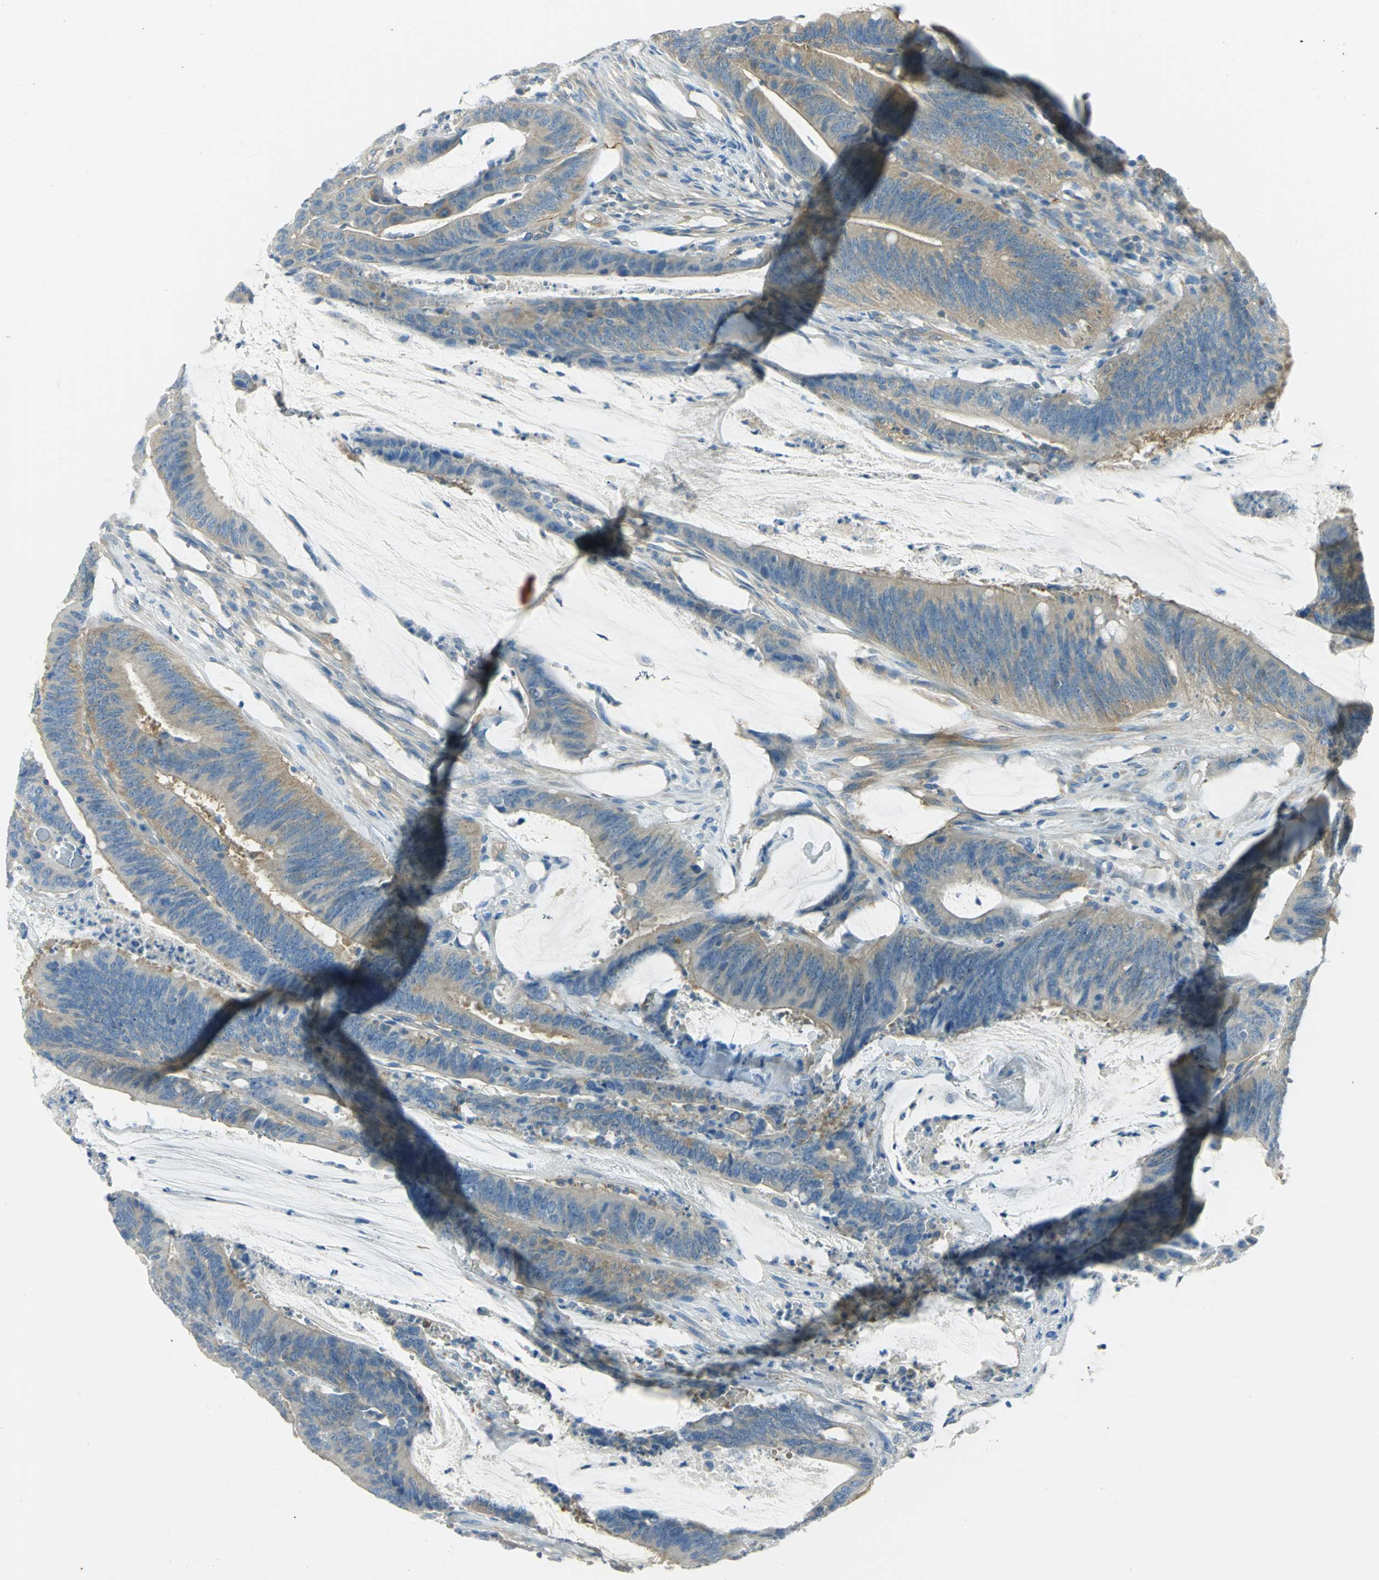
{"staining": {"intensity": "weak", "quantity": ">75%", "location": "cytoplasmic/membranous"}, "tissue": "colorectal cancer", "cell_type": "Tumor cells", "image_type": "cancer", "snomed": [{"axis": "morphology", "description": "Adenocarcinoma, NOS"}, {"axis": "topography", "description": "Rectum"}], "caption": "Tumor cells exhibit low levels of weak cytoplasmic/membranous staining in approximately >75% of cells in human colorectal cancer (adenocarcinoma). (Stains: DAB in brown, nuclei in blue, Microscopy: brightfield microscopy at high magnification).", "gene": "TSC22D2", "patient": {"sex": "female", "age": 66}}